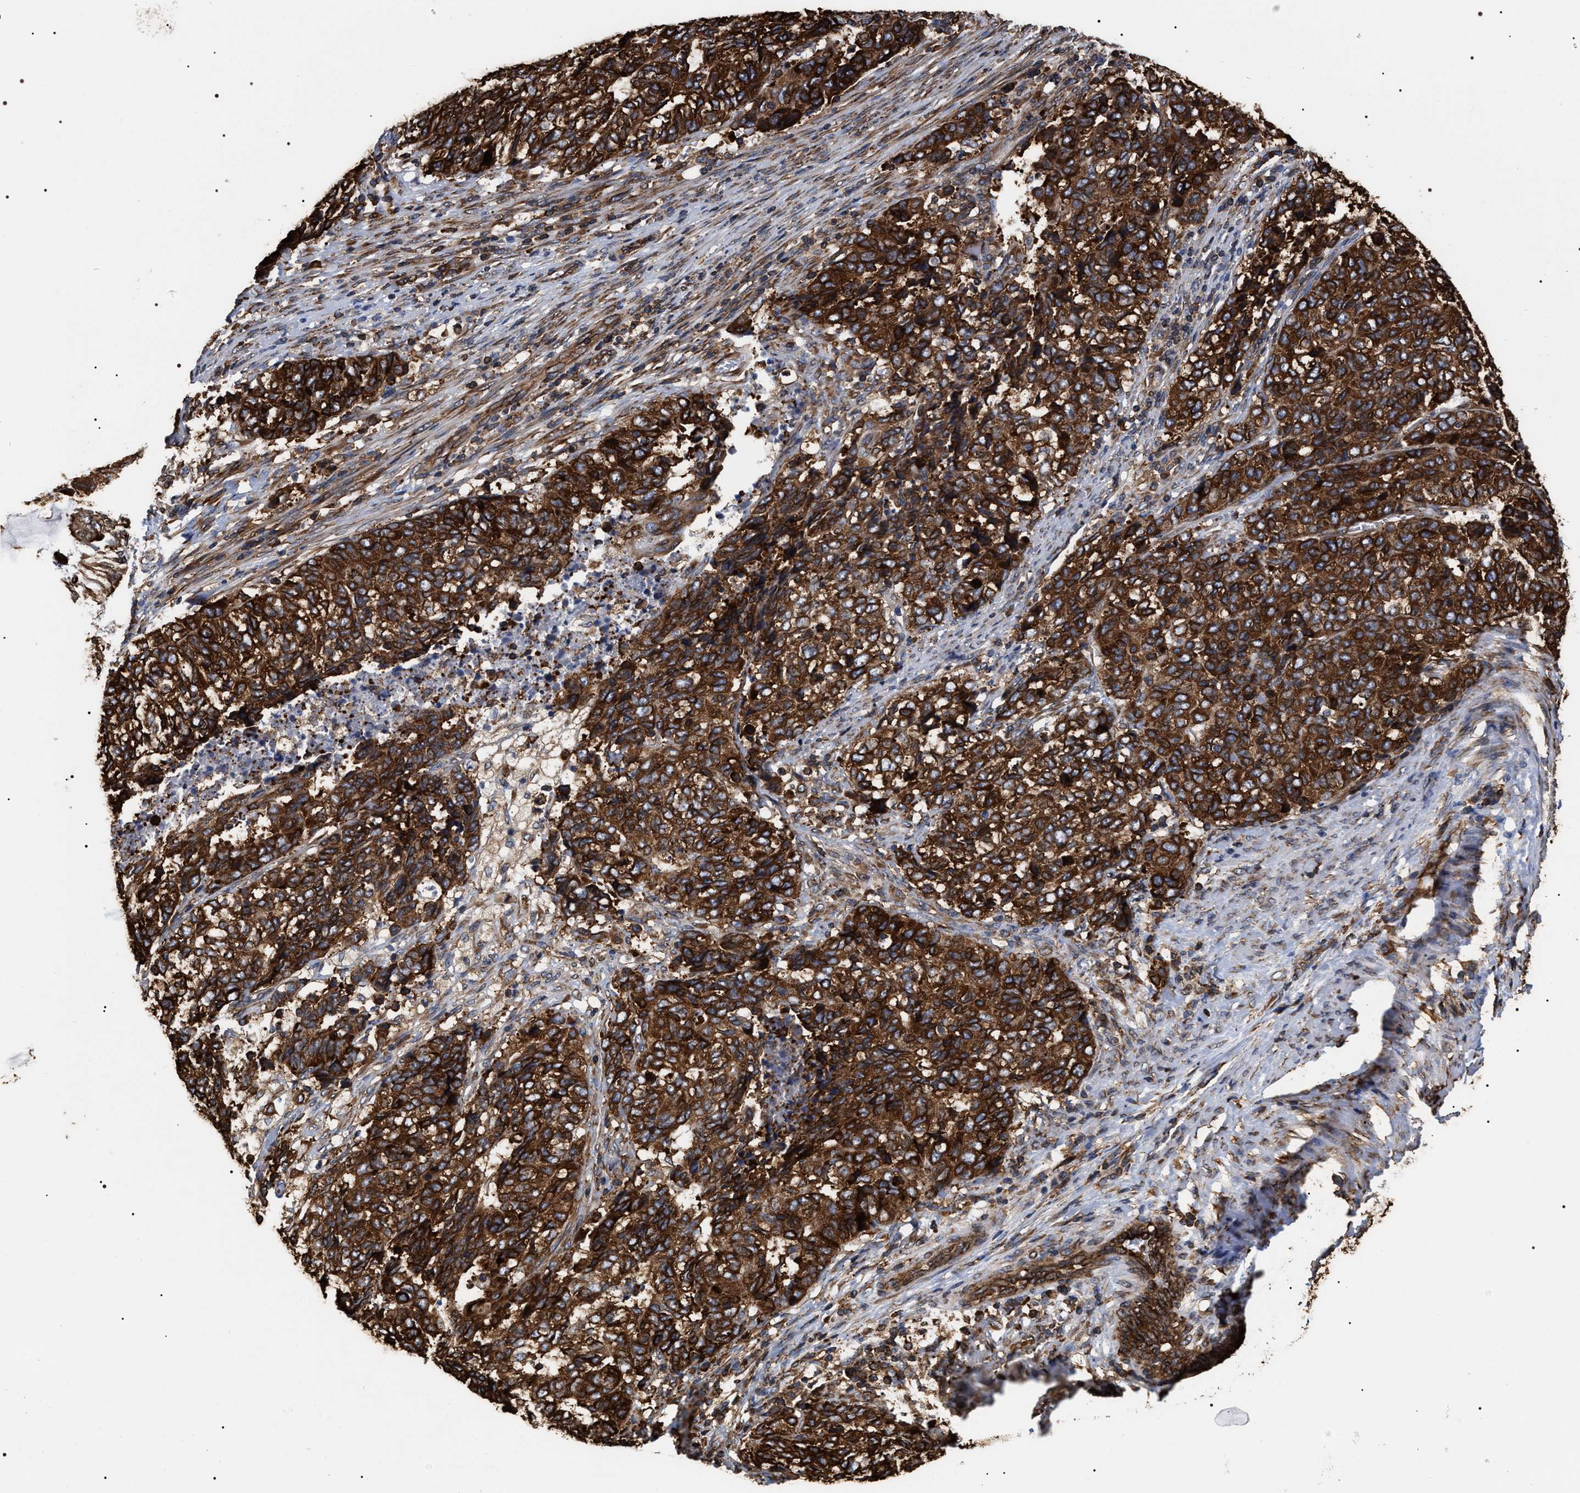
{"staining": {"intensity": "strong", "quantity": ">75%", "location": "cytoplasmic/membranous"}, "tissue": "endometrial cancer", "cell_type": "Tumor cells", "image_type": "cancer", "snomed": [{"axis": "morphology", "description": "Adenocarcinoma, NOS"}, {"axis": "topography", "description": "Endometrium"}], "caption": "Immunohistochemistry (IHC) photomicrograph of neoplastic tissue: human adenocarcinoma (endometrial) stained using immunohistochemistry exhibits high levels of strong protein expression localized specifically in the cytoplasmic/membranous of tumor cells, appearing as a cytoplasmic/membranous brown color.", "gene": "SERBP1", "patient": {"sex": "female", "age": 80}}